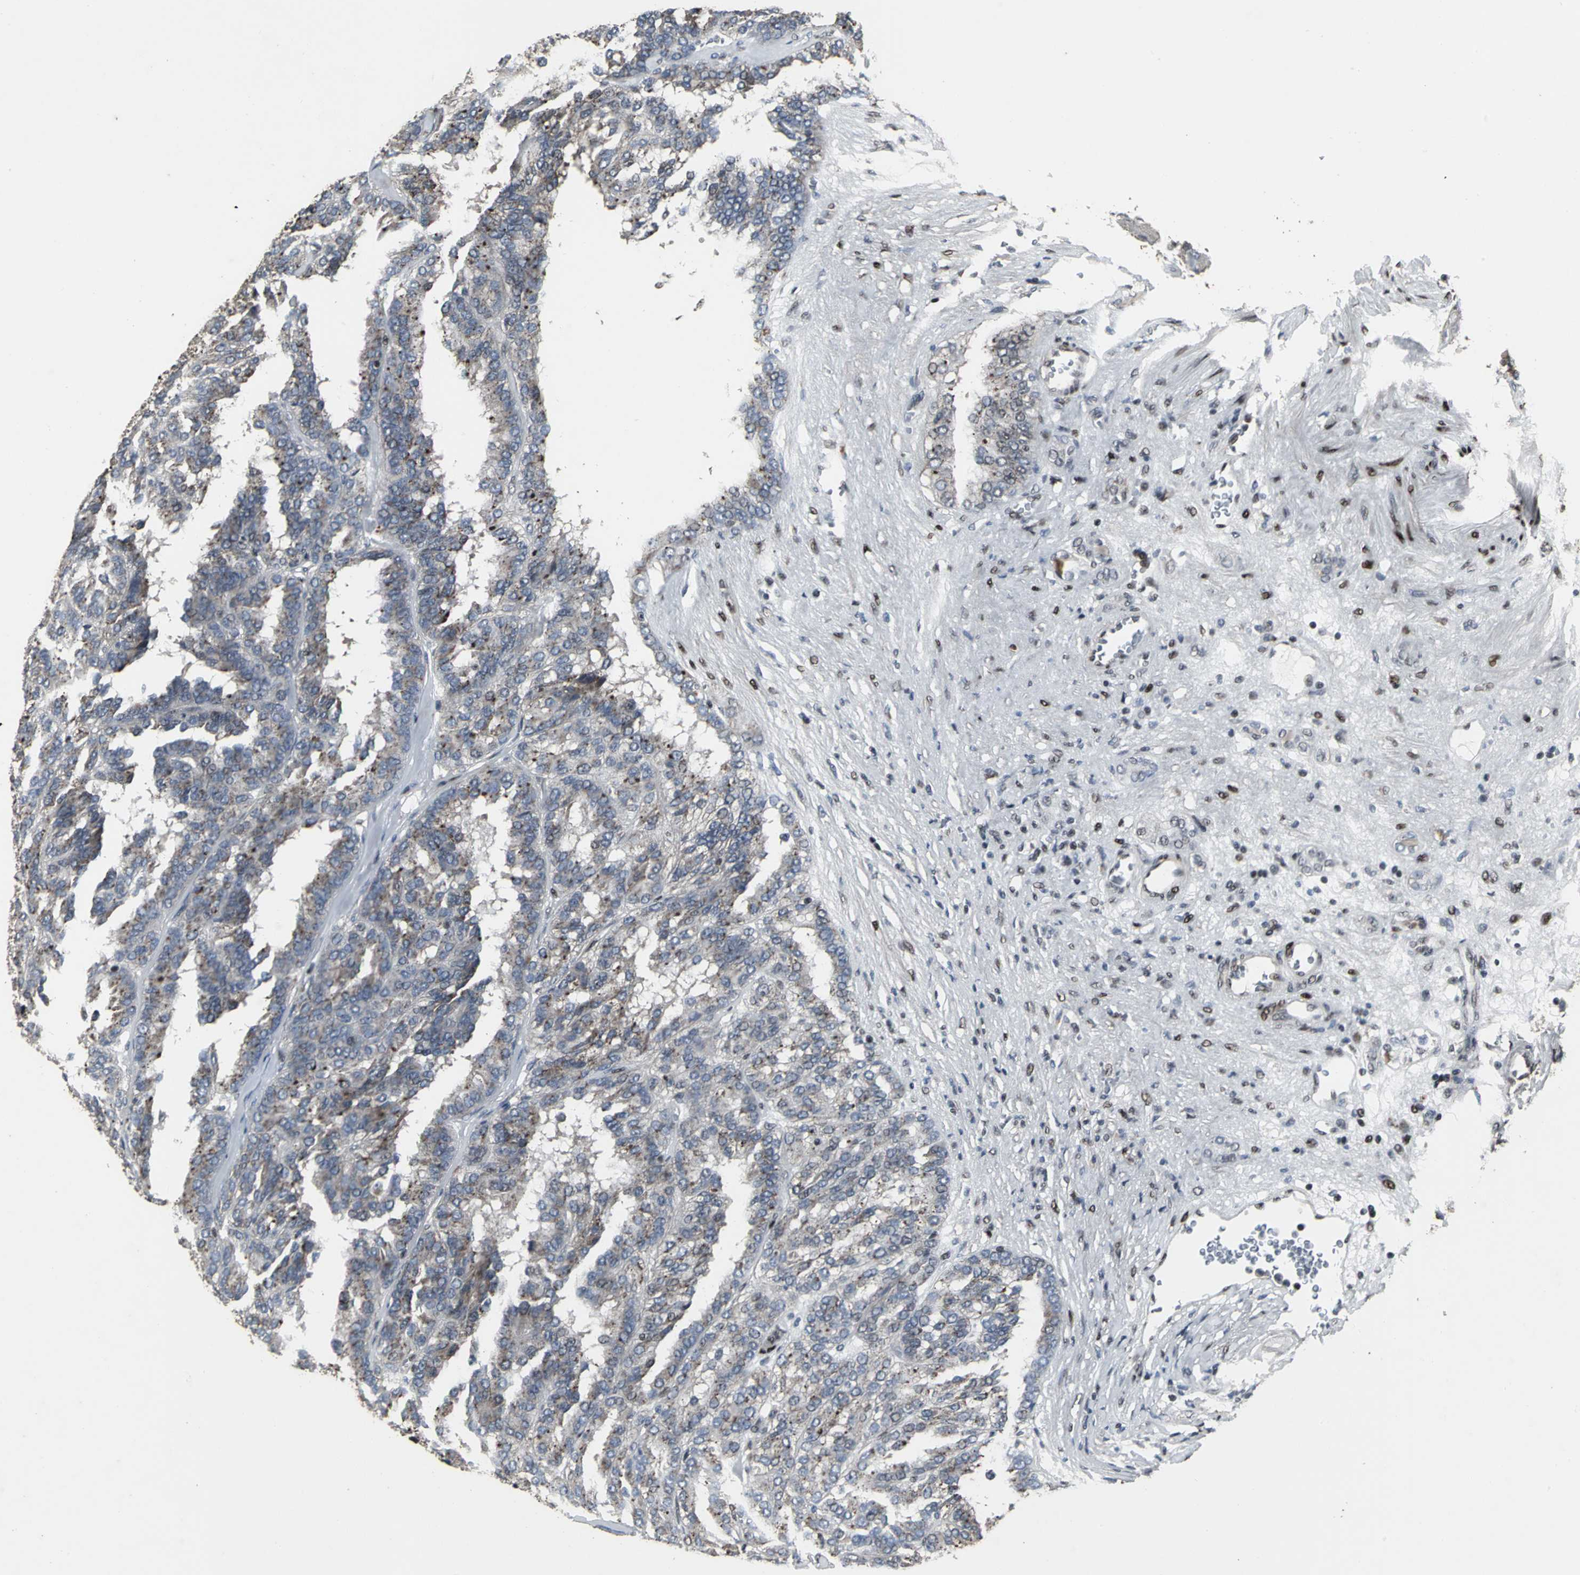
{"staining": {"intensity": "weak", "quantity": "25%-75%", "location": "cytoplasmic/membranous"}, "tissue": "renal cancer", "cell_type": "Tumor cells", "image_type": "cancer", "snomed": [{"axis": "morphology", "description": "Adenocarcinoma, NOS"}, {"axis": "topography", "description": "Kidney"}], "caption": "Brown immunohistochemical staining in renal cancer demonstrates weak cytoplasmic/membranous expression in about 25%-75% of tumor cells.", "gene": "SRF", "patient": {"sex": "male", "age": 46}}